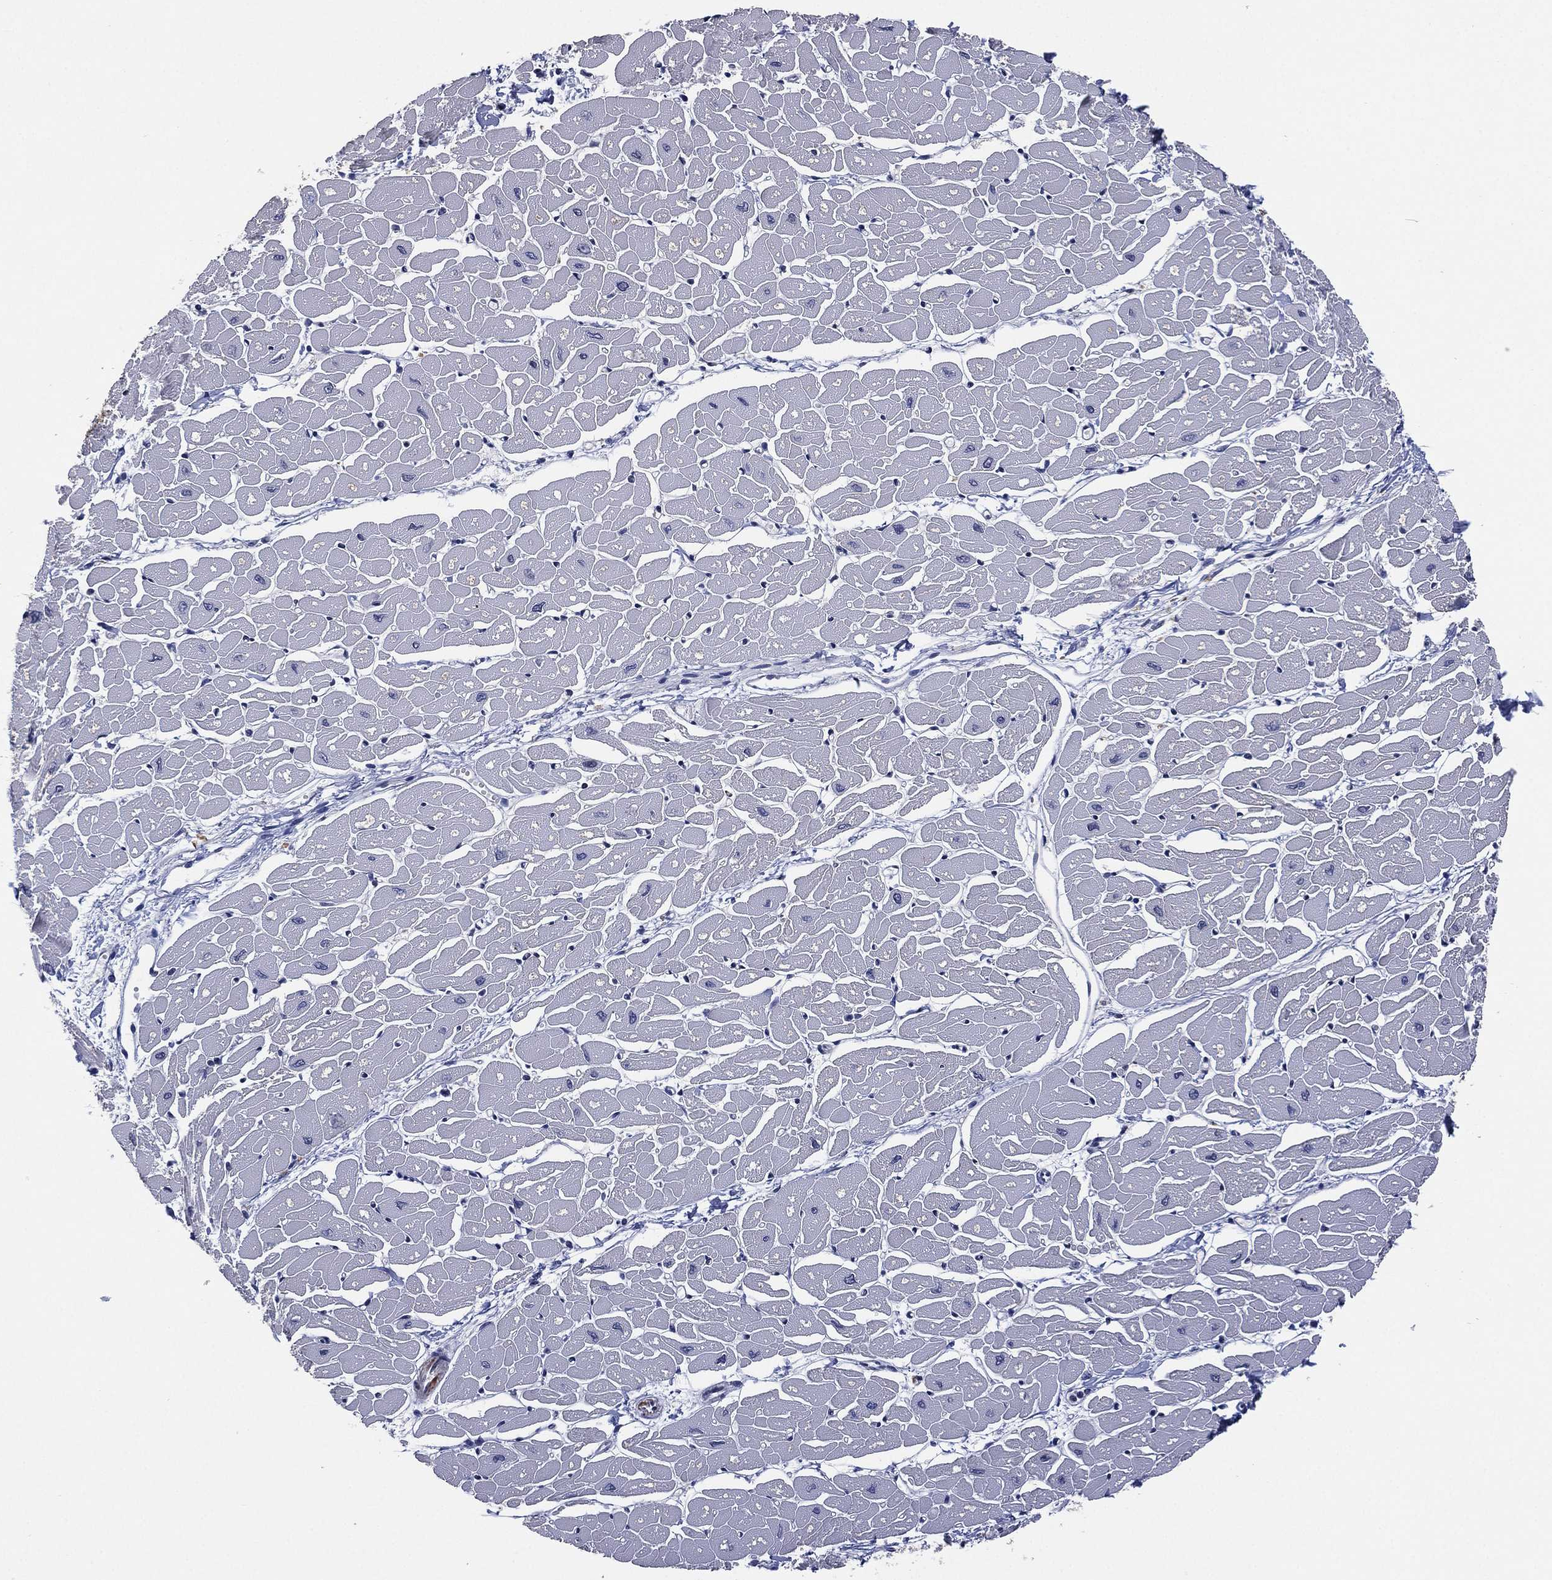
{"staining": {"intensity": "negative", "quantity": "none", "location": "none"}, "tissue": "heart muscle", "cell_type": "Cardiomyocytes", "image_type": "normal", "snomed": [{"axis": "morphology", "description": "Normal tissue, NOS"}, {"axis": "topography", "description": "Heart"}], "caption": "DAB (3,3'-diaminobenzidine) immunohistochemical staining of normal human heart muscle demonstrates no significant positivity in cardiomyocytes.", "gene": "SELENOO", "patient": {"sex": "male", "age": 57}}